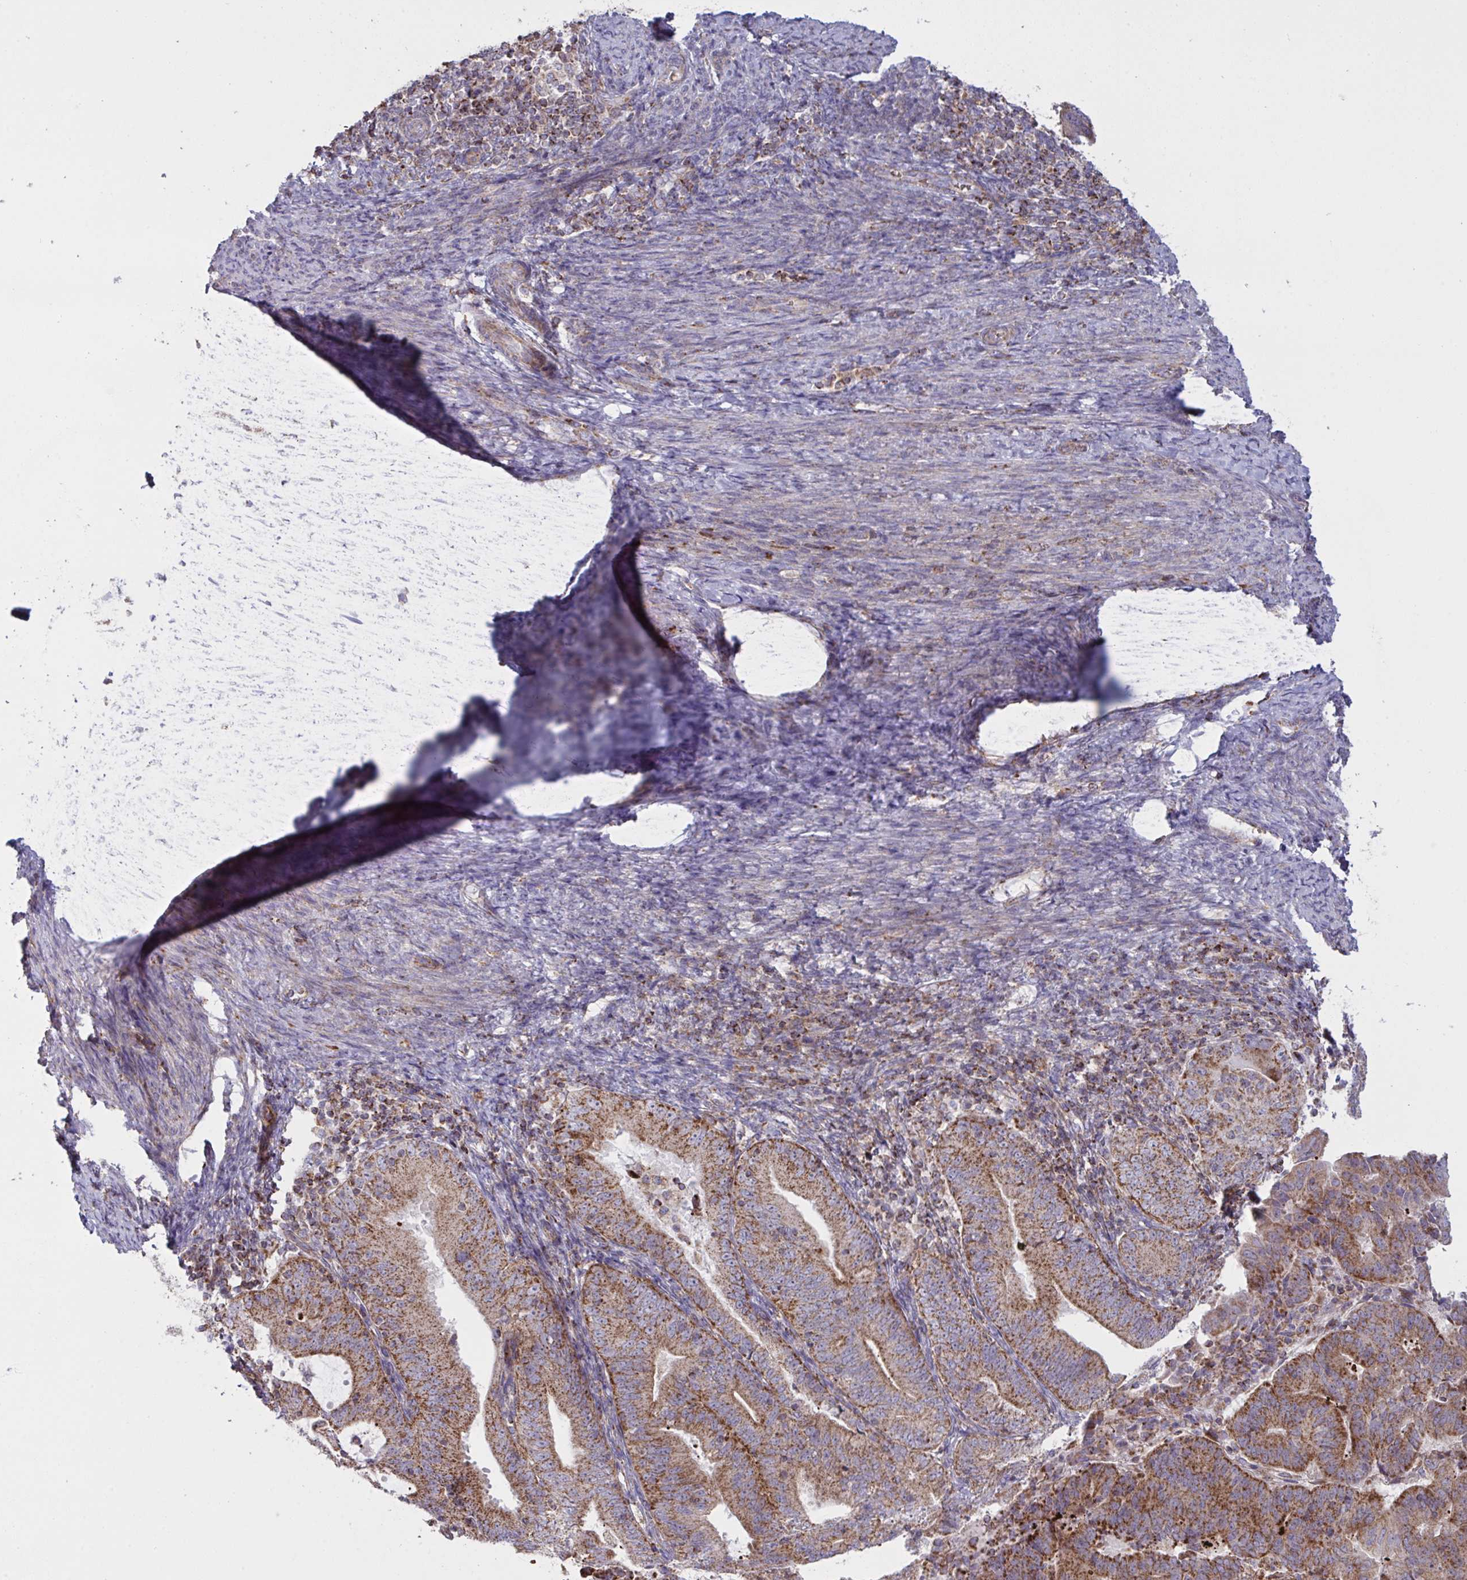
{"staining": {"intensity": "strong", "quantity": ">75%", "location": "cytoplasmic/membranous"}, "tissue": "endometrial cancer", "cell_type": "Tumor cells", "image_type": "cancer", "snomed": [{"axis": "morphology", "description": "Adenocarcinoma, NOS"}, {"axis": "topography", "description": "Endometrium"}], "caption": "An image of human endometrial adenocarcinoma stained for a protein demonstrates strong cytoplasmic/membranous brown staining in tumor cells. The protein of interest is stained brown, and the nuclei are stained in blue (DAB IHC with brightfield microscopy, high magnification).", "gene": "MICOS10", "patient": {"sex": "female", "age": 70}}